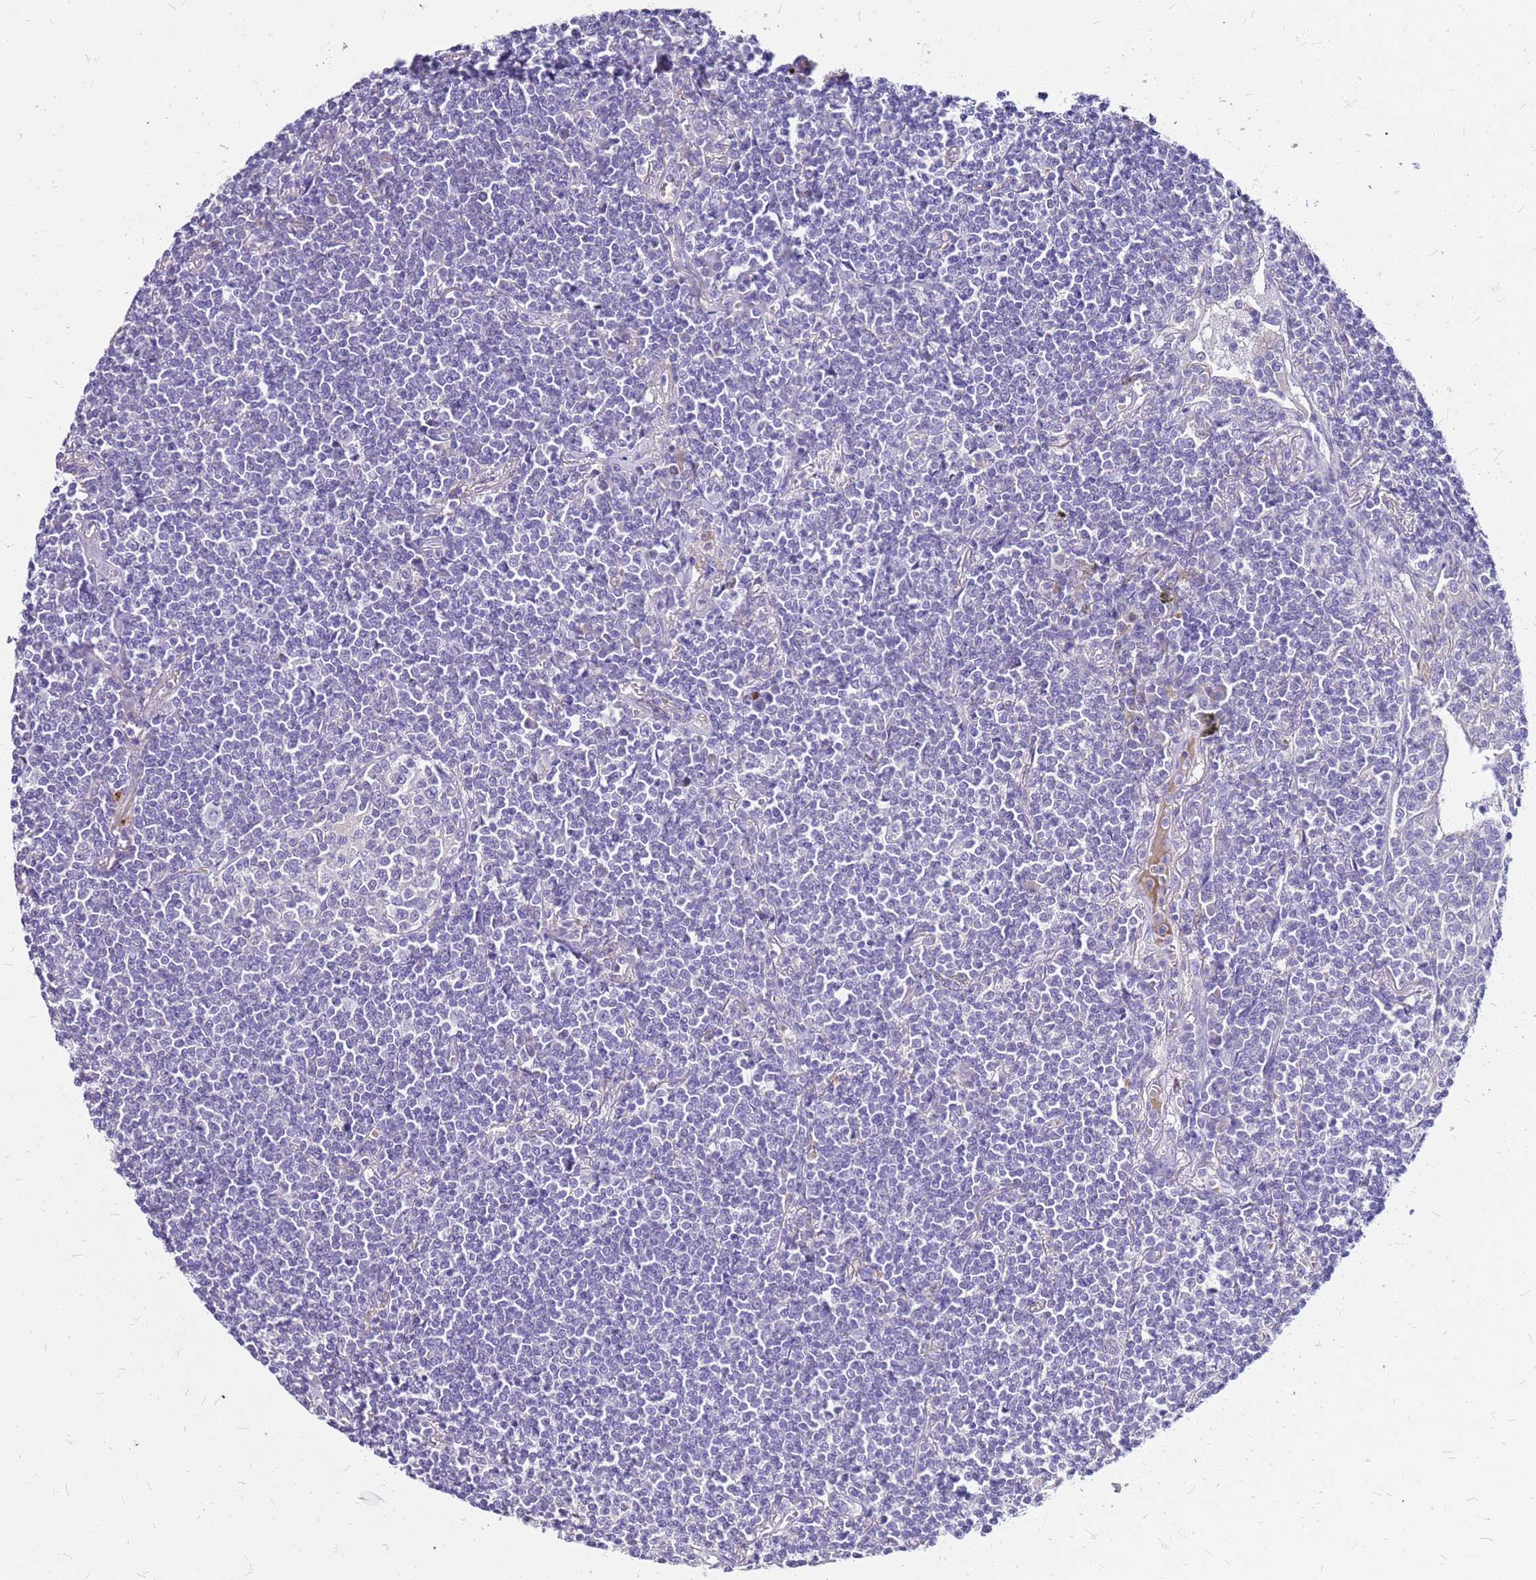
{"staining": {"intensity": "negative", "quantity": "none", "location": "none"}, "tissue": "lymphoma", "cell_type": "Tumor cells", "image_type": "cancer", "snomed": [{"axis": "morphology", "description": "Malignant lymphoma, non-Hodgkin's type, Low grade"}, {"axis": "topography", "description": "Lung"}], "caption": "This is a photomicrograph of immunohistochemistry (IHC) staining of lymphoma, which shows no expression in tumor cells.", "gene": "DCDC2B", "patient": {"sex": "female", "age": 71}}